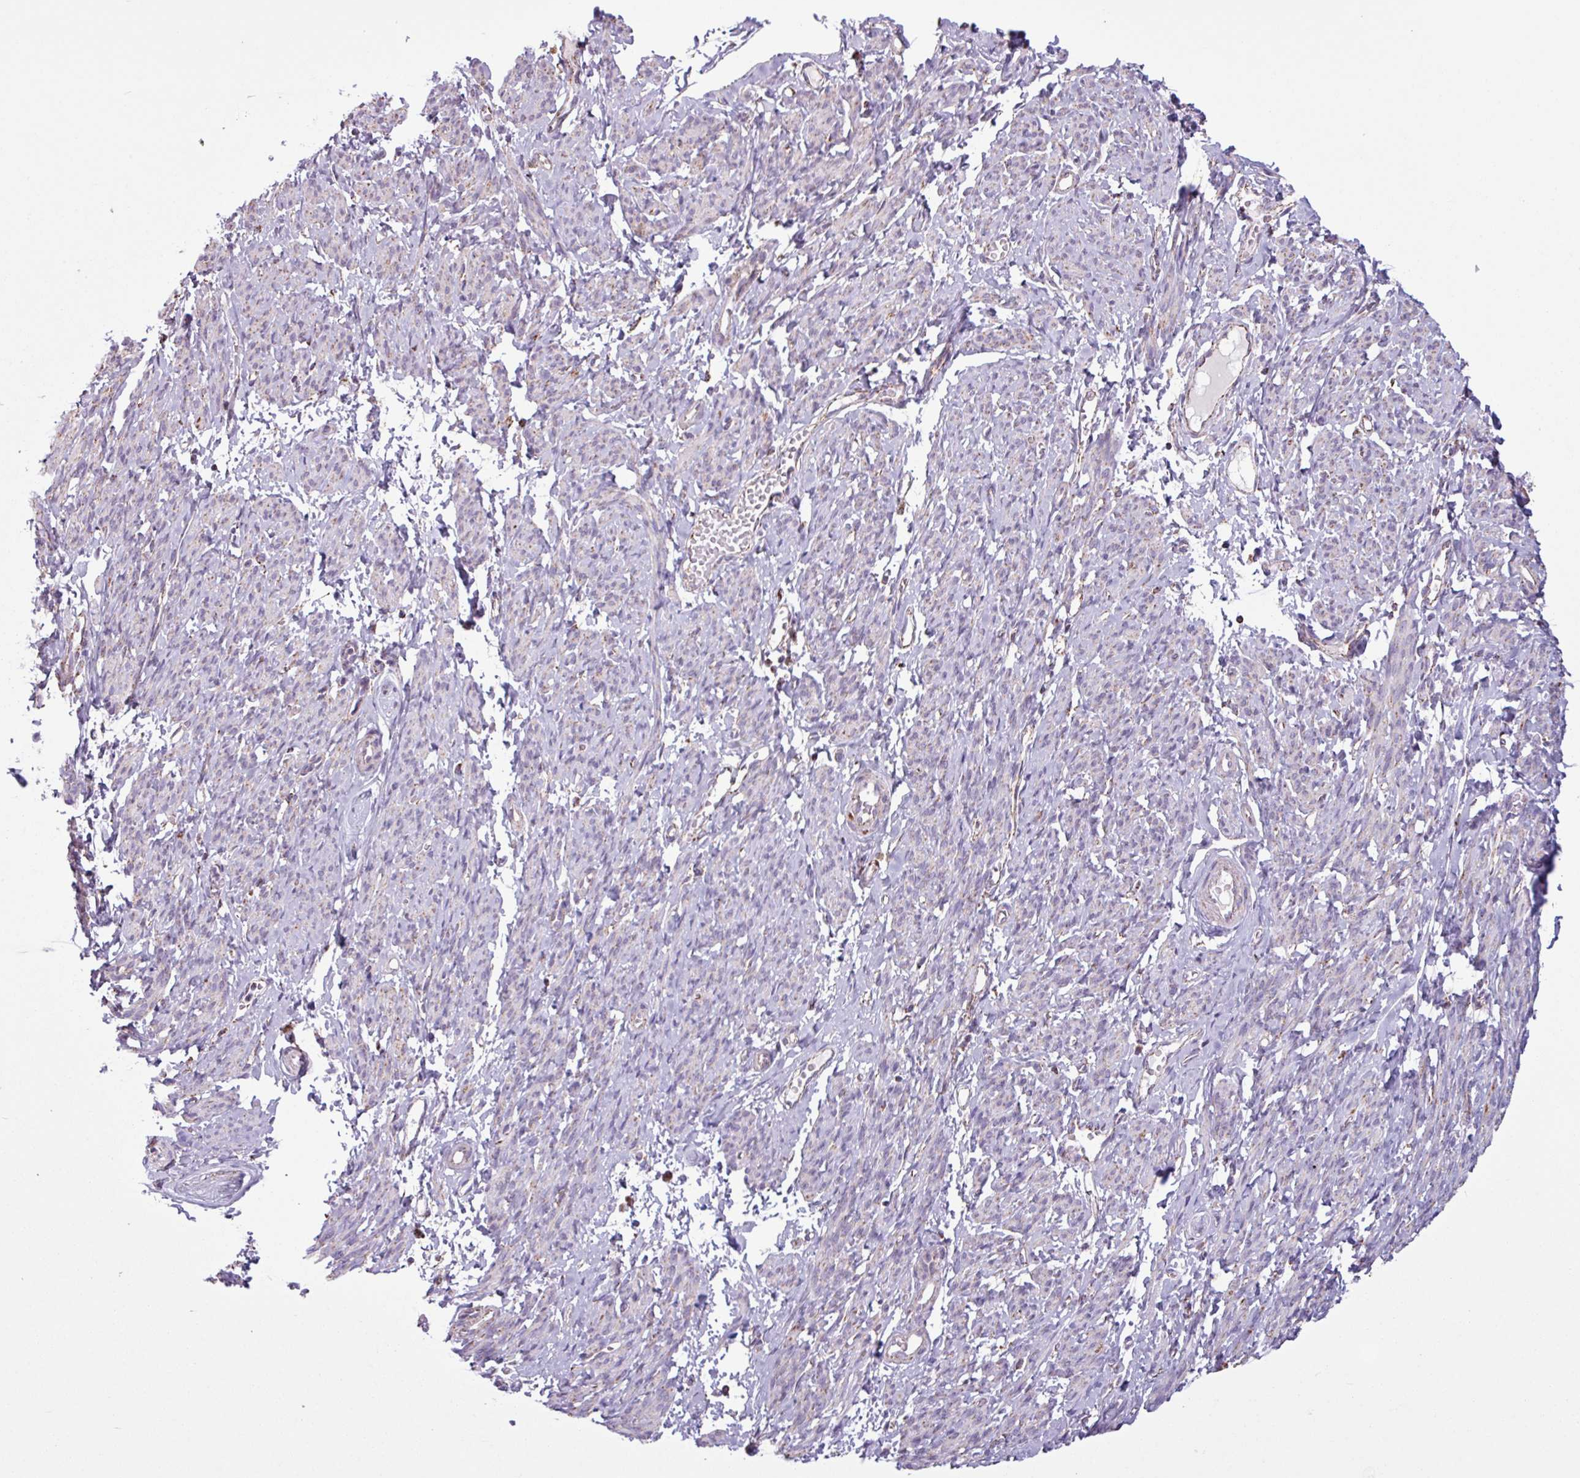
{"staining": {"intensity": "negative", "quantity": "none", "location": "none"}, "tissue": "smooth muscle", "cell_type": "Smooth muscle cells", "image_type": "normal", "snomed": [{"axis": "morphology", "description": "Normal tissue, NOS"}, {"axis": "topography", "description": "Smooth muscle"}], "caption": "An image of human smooth muscle is negative for staining in smooth muscle cells. (DAB IHC with hematoxylin counter stain).", "gene": "ALG8", "patient": {"sex": "female", "age": 65}}